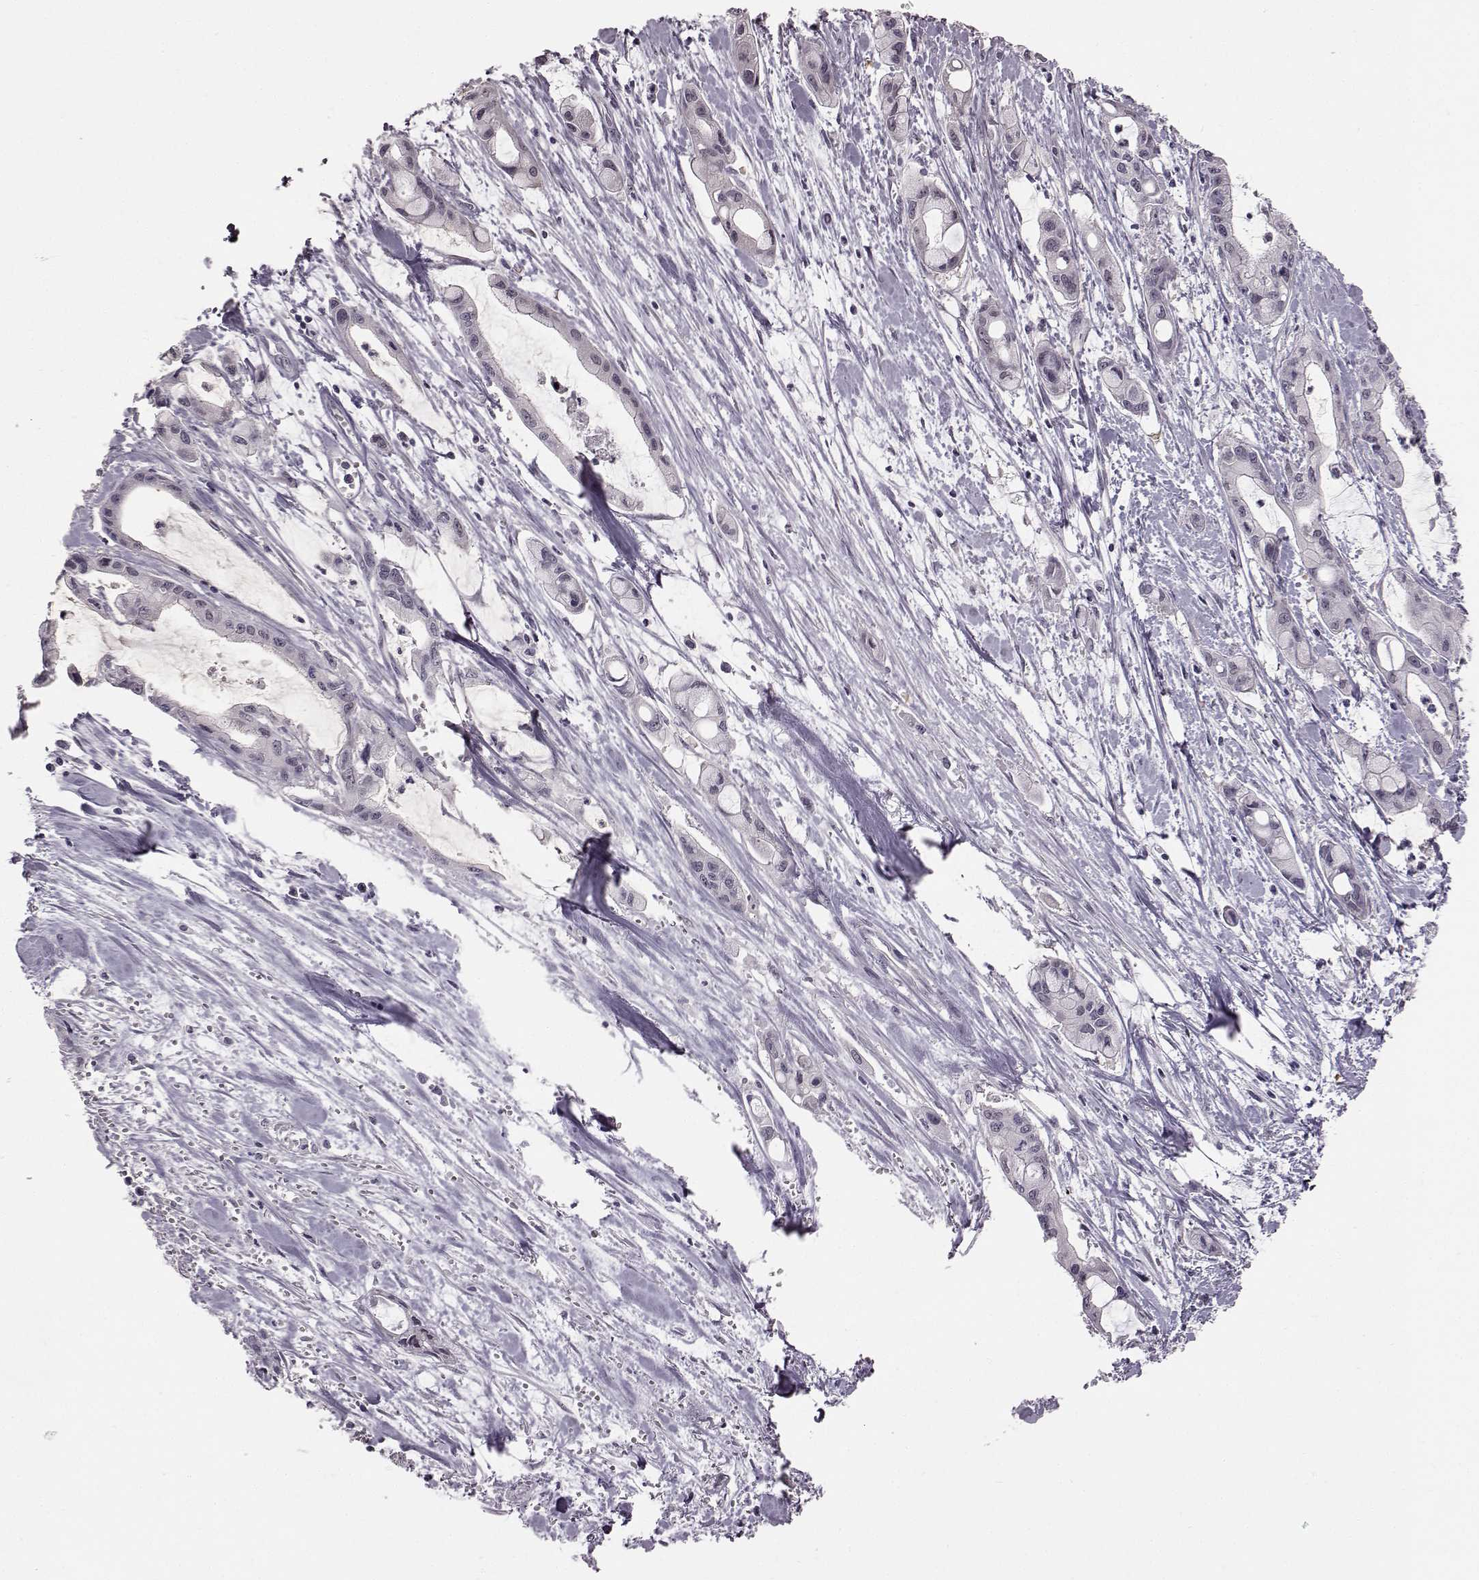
{"staining": {"intensity": "negative", "quantity": "none", "location": "none"}, "tissue": "pancreatic cancer", "cell_type": "Tumor cells", "image_type": "cancer", "snomed": [{"axis": "morphology", "description": "Adenocarcinoma, NOS"}, {"axis": "topography", "description": "Pancreas"}], "caption": "High power microscopy image of an immunohistochemistry (IHC) photomicrograph of adenocarcinoma (pancreatic), revealing no significant staining in tumor cells.", "gene": "C10orf62", "patient": {"sex": "male", "age": 48}}